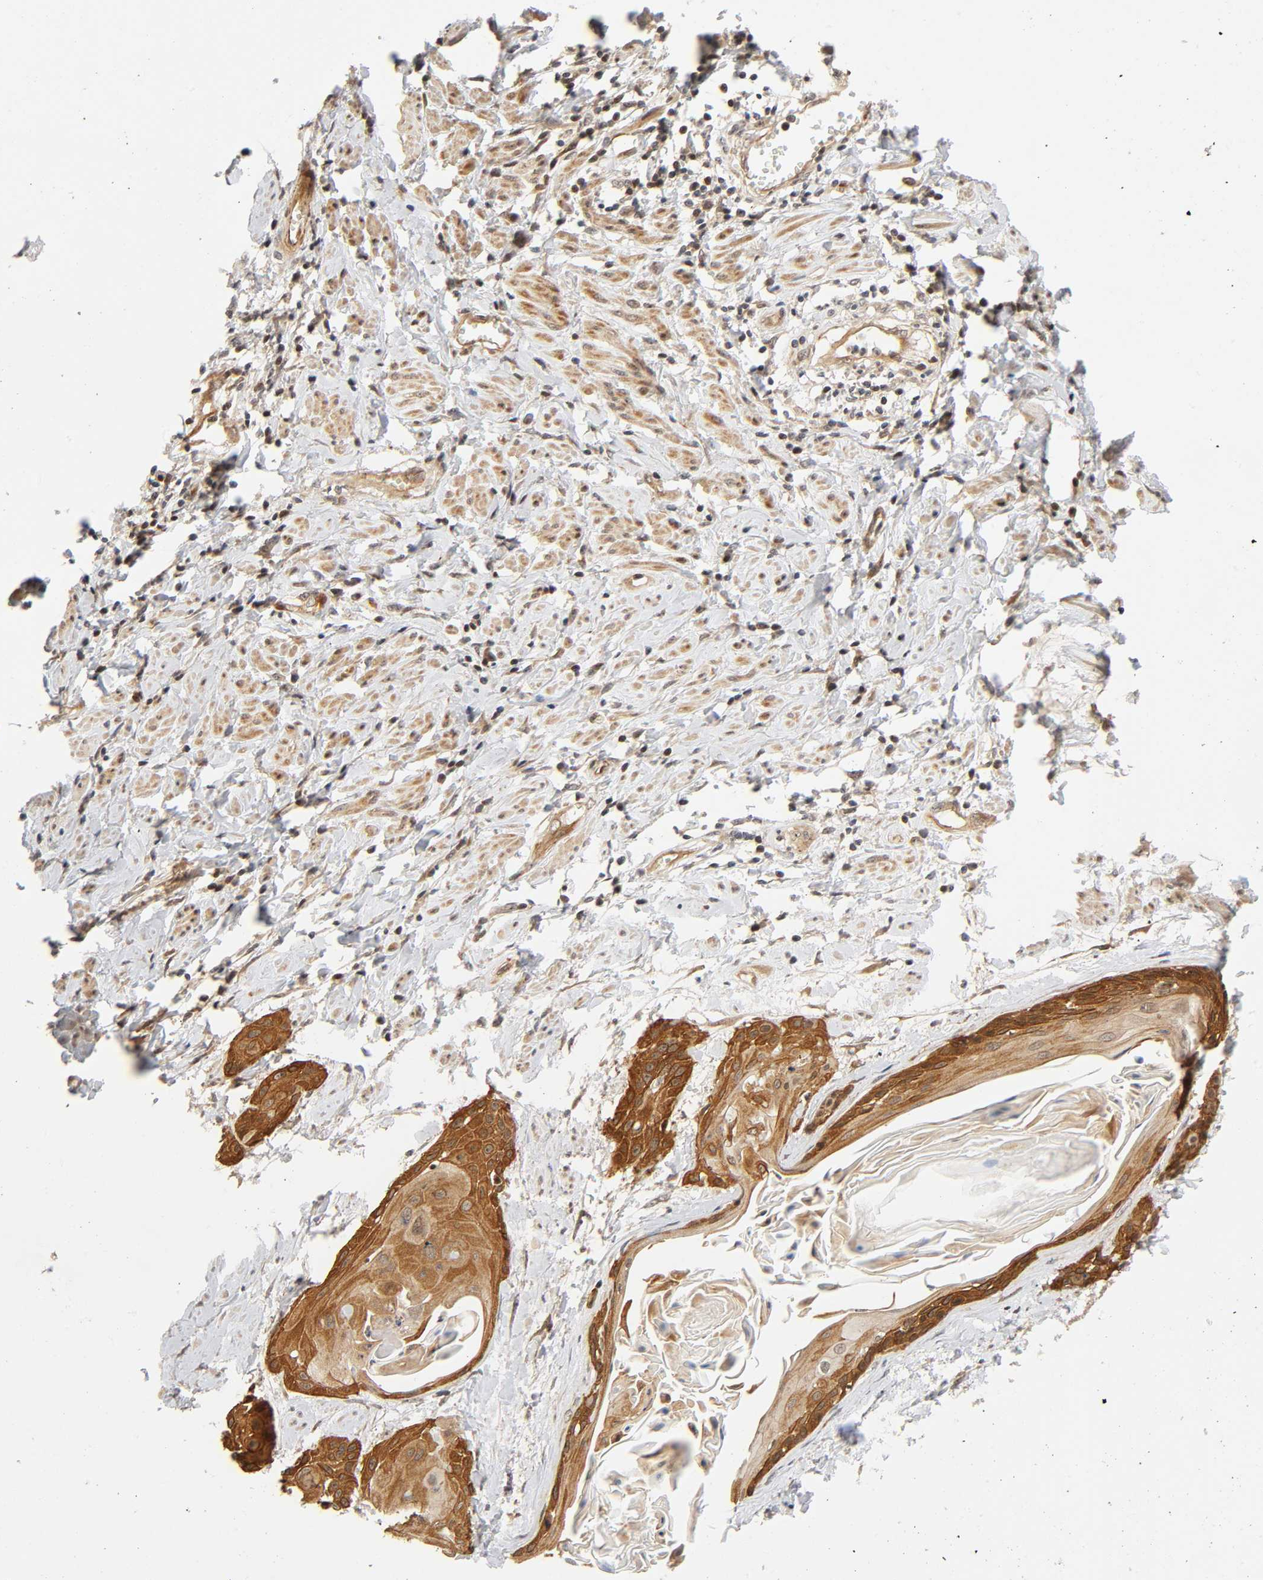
{"staining": {"intensity": "strong", "quantity": ">75%", "location": "cytoplasmic/membranous"}, "tissue": "cervical cancer", "cell_type": "Tumor cells", "image_type": "cancer", "snomed": [{"axis": "morphology", "description": "Squamous cell carcinoma, NOS"}, {"axis": "topography", "description": "Cervix"}], "caption": "IHC photomicrograph of neoplastic tissue: human squamous cell carcinoma (cervical) stained using IHC shows high levels of strong protein expression localized specifically in the cytoplasmic/membranous of tumor cells, appearing as a cytoplasmic/membranous brown color.", "gene": "IQCJ-SCHIP1", "patient": {"sex": "female", "age": 57}}